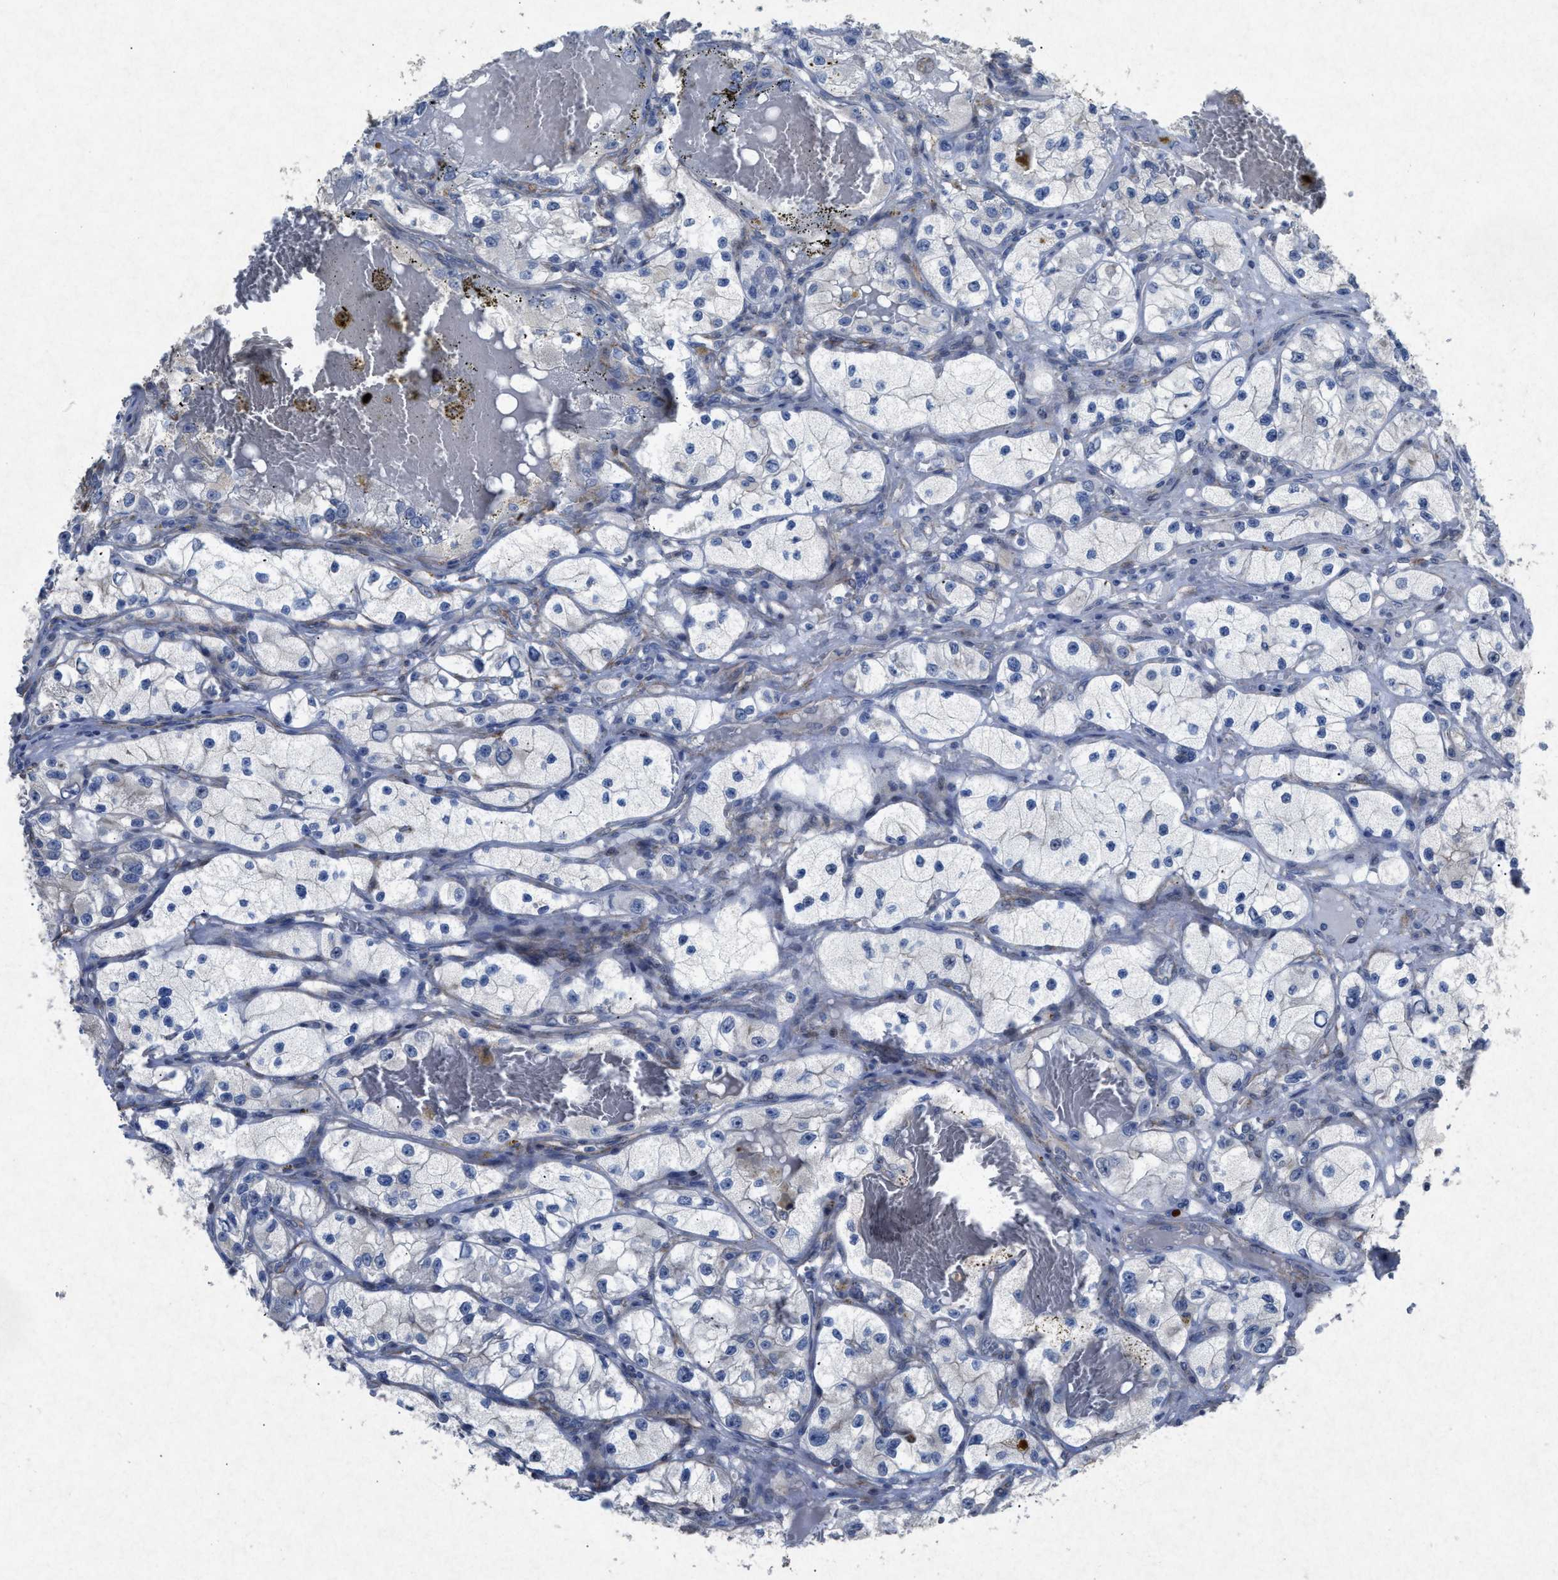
{"staining": {"intensity": "negative", "quantity": "none", "location": "none"}, "tissue": "renal cancer", "cell_type": "Tumor cells", "image_type": "cancer", "snomed": [{"axis": "morphology", "description": "Adenocarcinoma, NOS"}, {"axis": "topography", "description": "Kidney"}], "caption": "IHC photomicrograph of renal cancer (adenocarcinoma) stained for a protein (brown), which shows no staining in tumor cells.", "gene": "PDGFRA", "patient": {"sex": "female", "age": 57}}